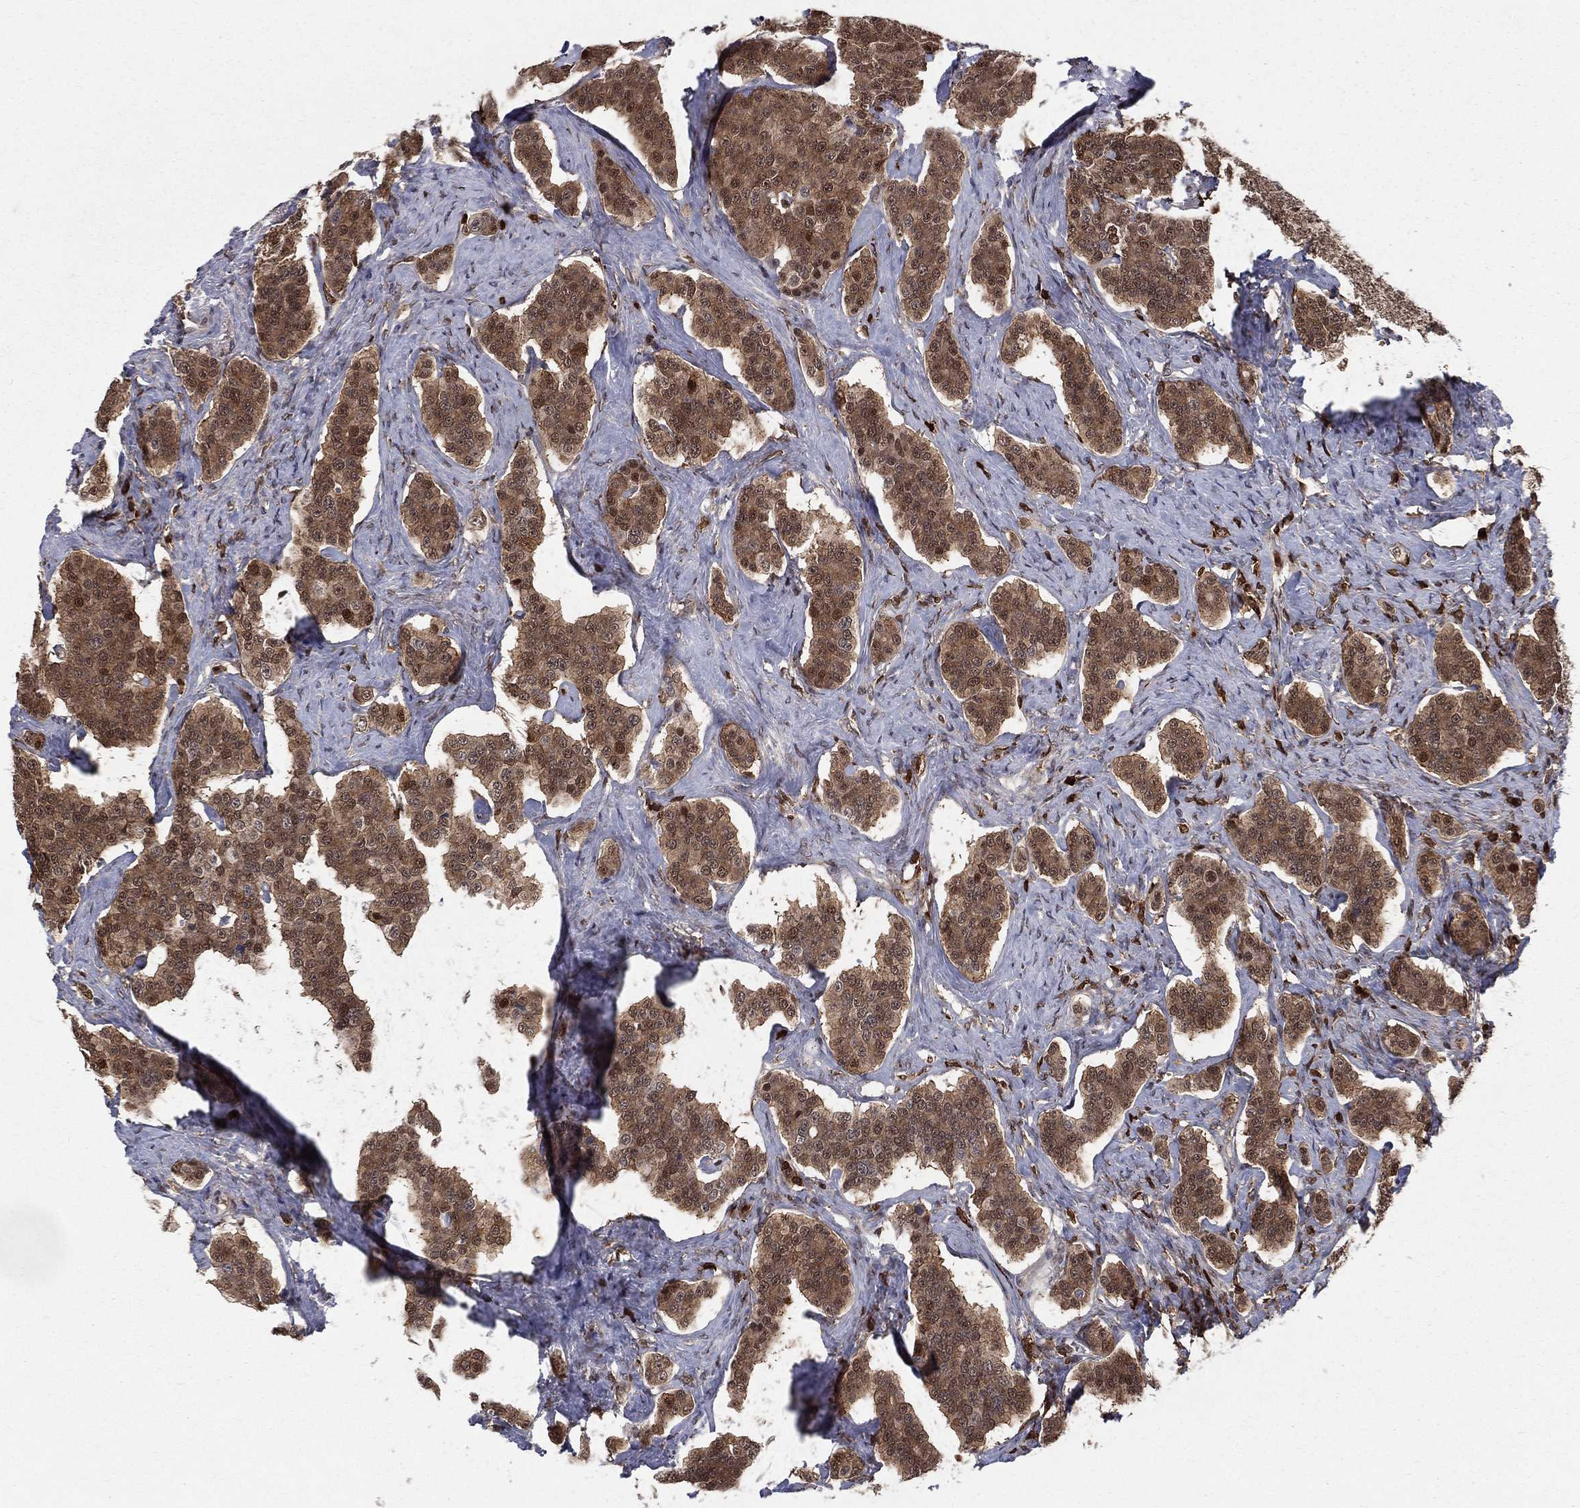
{"staining": {"intensity": "moderate", "quantity": ">75%", "location": "cytoplasmic/membranous"}, "tissue": "carcinoid", "cell_type": "Tumor cells", "image_type": "cancer", "snomed": [{"axis": "morphology", "description": "Carcinoid, malignant, NOS"}, {"axis": "topography", "description": "Small intestine"}], "caption": "Immunohistochemistry (IHC) image of neoplastic tissue: human carcinoid stained using immunohistochemistry shows medium levels of moderate protein expression localized specifically in the cytoplasmic/membranous of tumor cells, appearing as a cytoplasmic/membranous brown color.", "gene": "ENO1", "patient": {"sex": "female", "age": 58}}